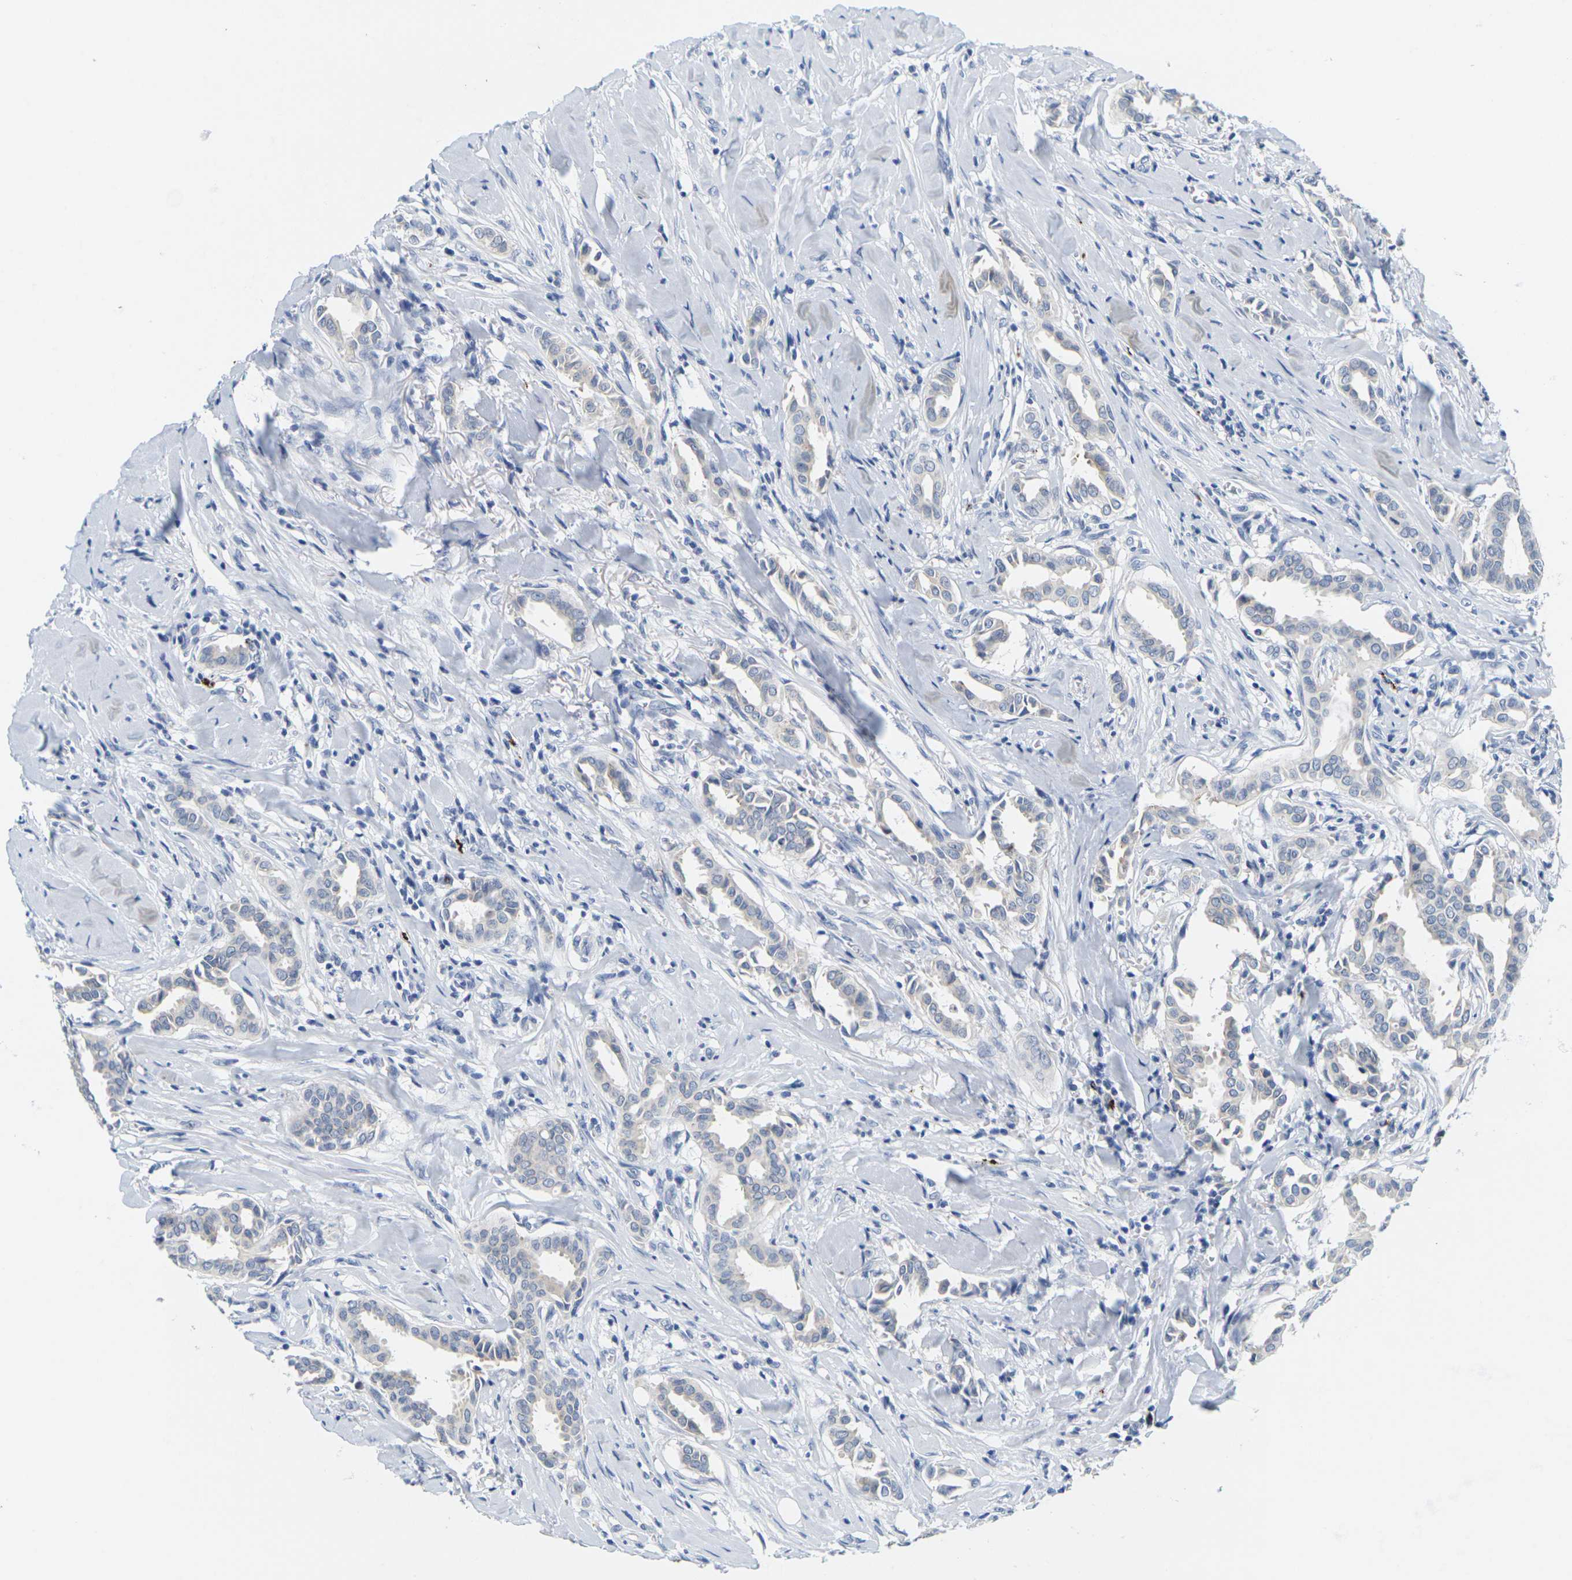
{"staining": {"intensity": "negative", "quantity": "none", "location": "none"}, "tissue": "head and neck cancer", "cell_type": "Tumor cells", "image_type": "cancer", "snomed": [{"axis": "morphology", "description": "Adenocarcinoma, NOS"}, {"axis": "topography", "description": "Salivary gland"}, {"axis": "topography", "description": "Head-Neck"}], "caption": "Immunohistochemistry photomicrograph of neoplastic tissue: human head and neck cancer (adenocarcinoma) stained with DAB (3,3'-diaminobenzidine) displays no significant protein expression in tumor cells.", "gene": "HLA-DOB", "patient": {"sex": "female", "age": 59}}